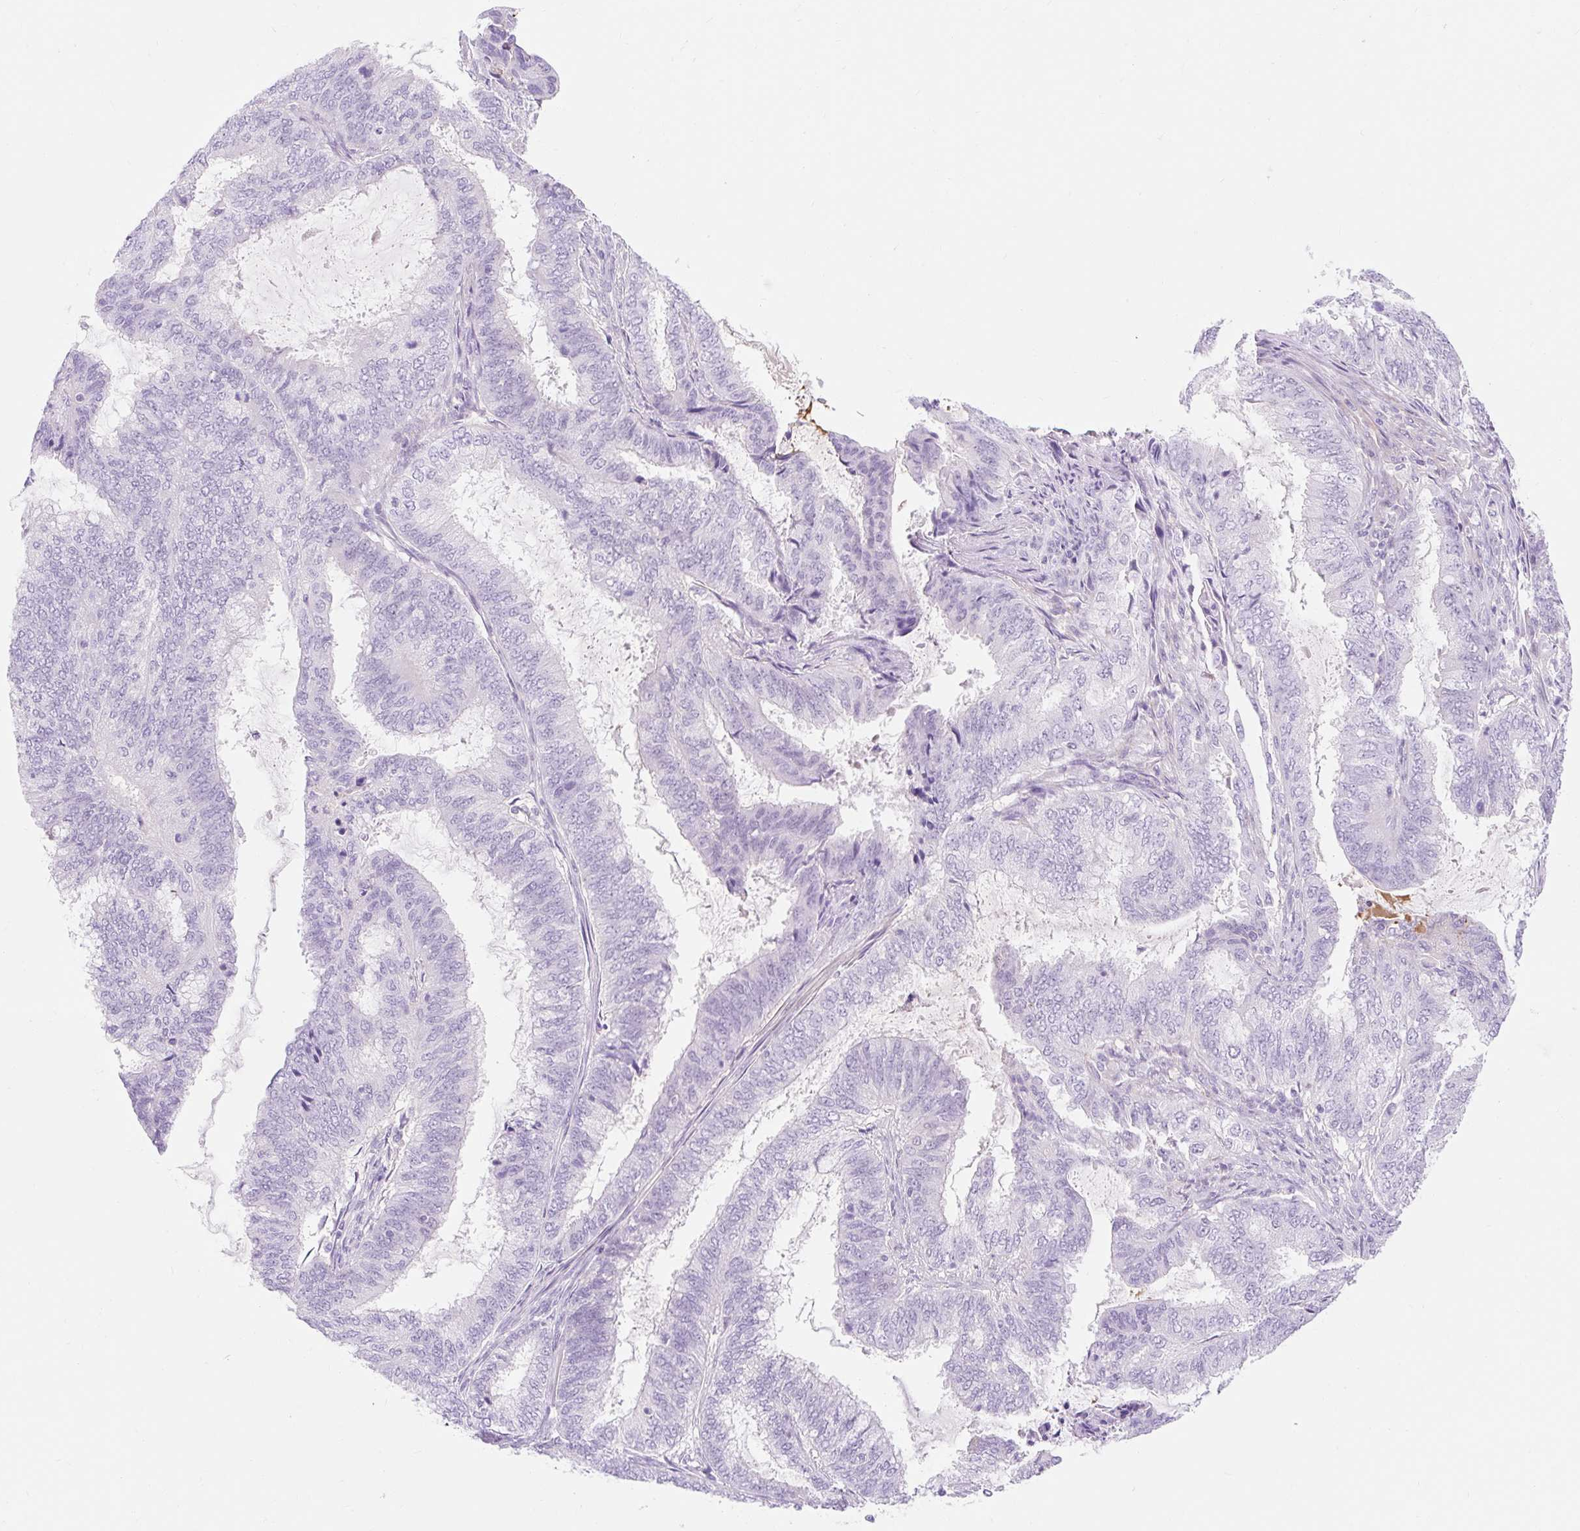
{"staining": {"intensity": "negative", "quantity": "none", "location": "none"}, "tissue": "endometrial cancer", "cell_type": "Tumor cells", "image_type": "cancer", "snomed": [{"axis": "morphology", "description": "Adenocarcinoma, NOS"}, {"axis": "topography", "description": "Endometrium"}], "caption": "Human endometrial cancer (adenocarcinoma) stained for a protein using IHC shows no expression in tumor cells.", "gene": "SLC28A1", "patient": {"sex": "female", "age": 51}}